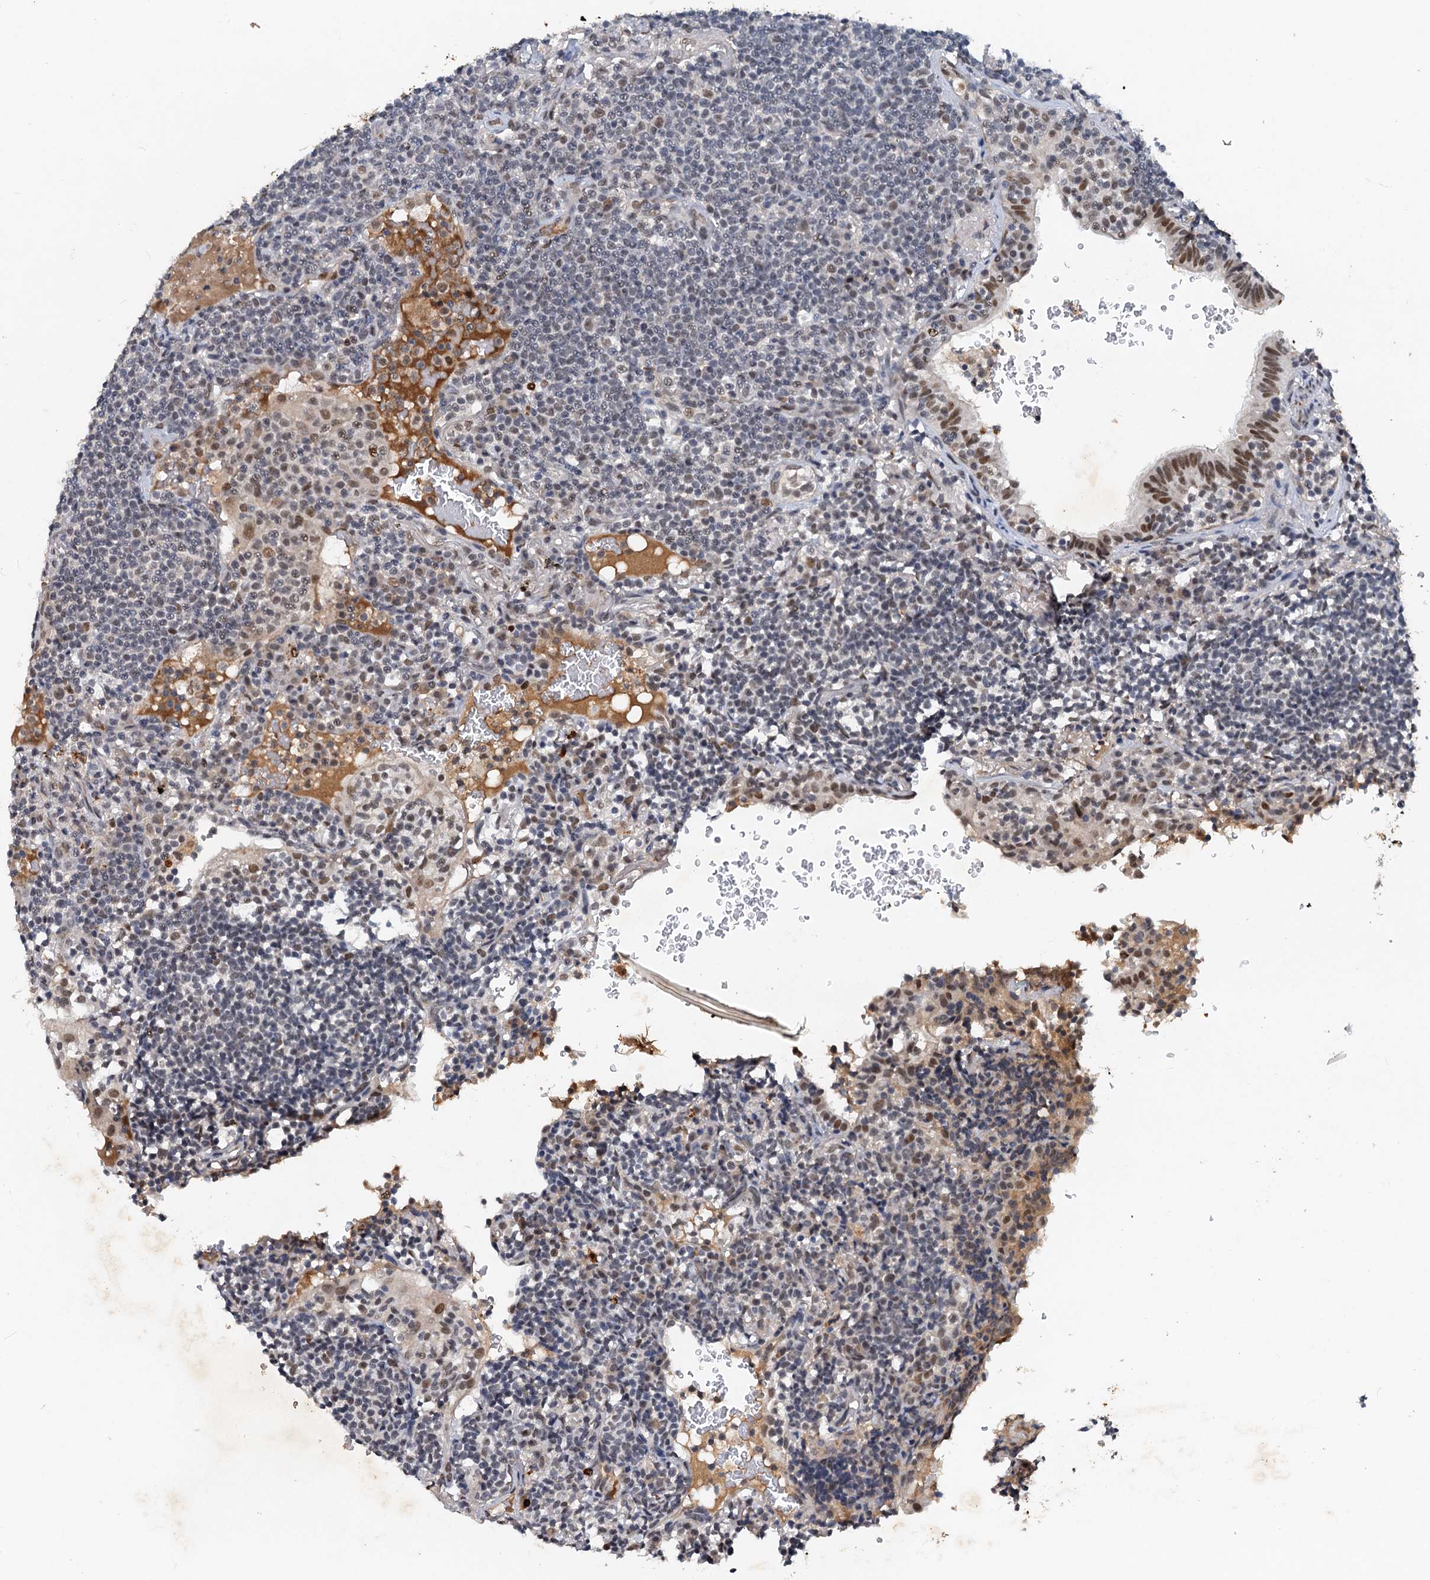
{"staining": {"intensity": "moderate", "quantity": "<25%", "location": "nuclear"}, "tissue": "lymphoma", "cell_type": "Tumor cells", "image_type": "cancer", "snomed": [{"axis": "morphology", "description": "Malignant lymphoma, non-Hodgkin's type, Low grade"}, {"axis": "topography", "description": "Lung"}], "caption": "Human lymphoma stained with a brown dye shows moderate nuclear positive staining in about <25% of tumor cells.", "gene": "CSTF3", "patient": {"sex": "female", "age": 71}}